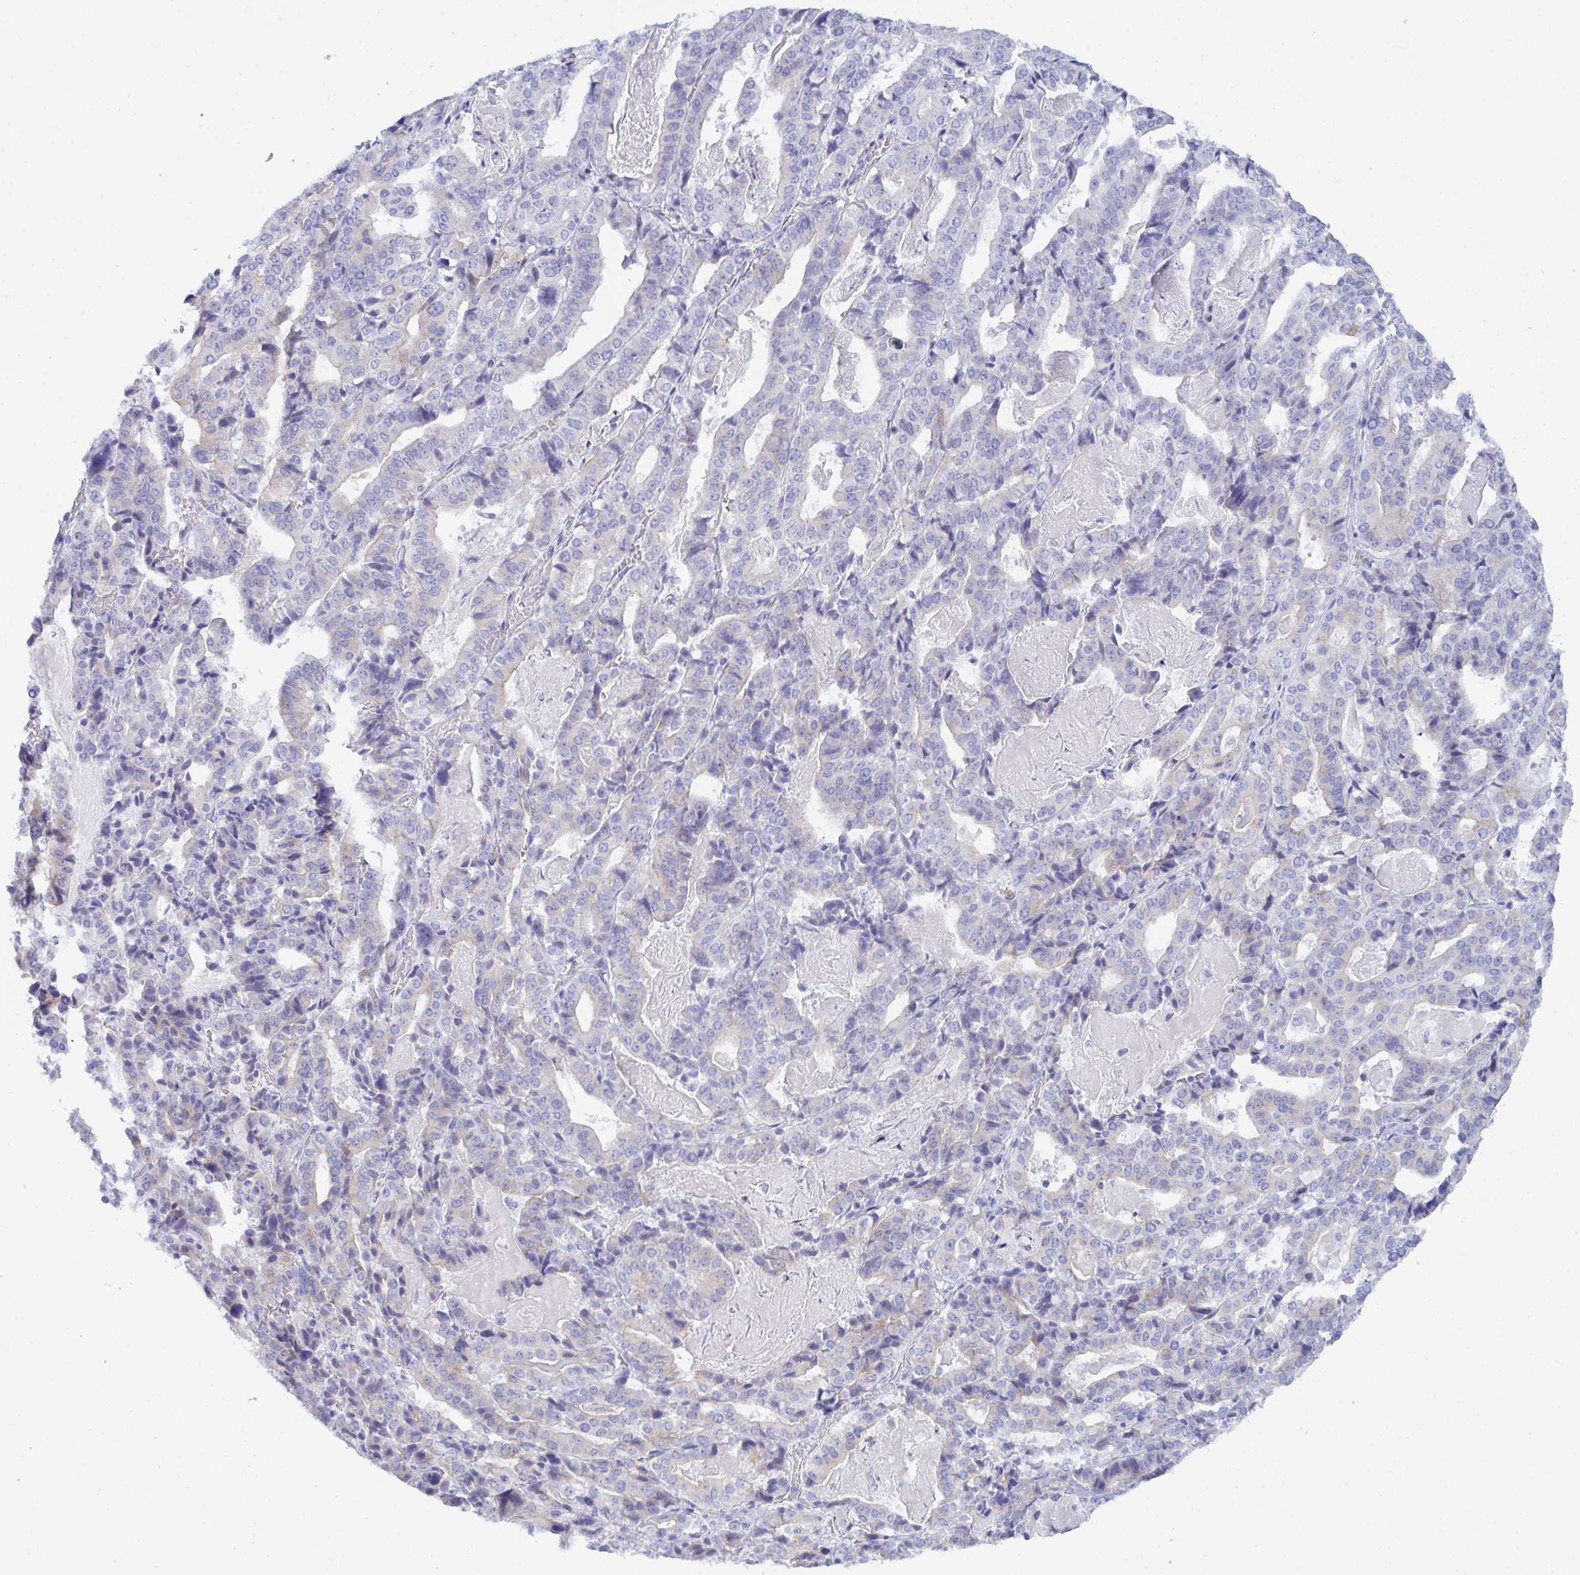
{"staining": {"intensity": "negative", "quantity": "none", "location": "none"}, "tissue": "stomach cancer", "cell_type": "Tumor cells", "image_type": "cancer", "snomed": [{"axis": "morphology", "description": "Adenocarcinoma, NOS"}, {"axis": "topography", "description": "Stomach"}], "caption": "IHC of adenocarcinoma (stomach) exhibits no expression in tumor cells.", "gene": "CEP170B", "patient": {"sex": "male", "age": 48}}